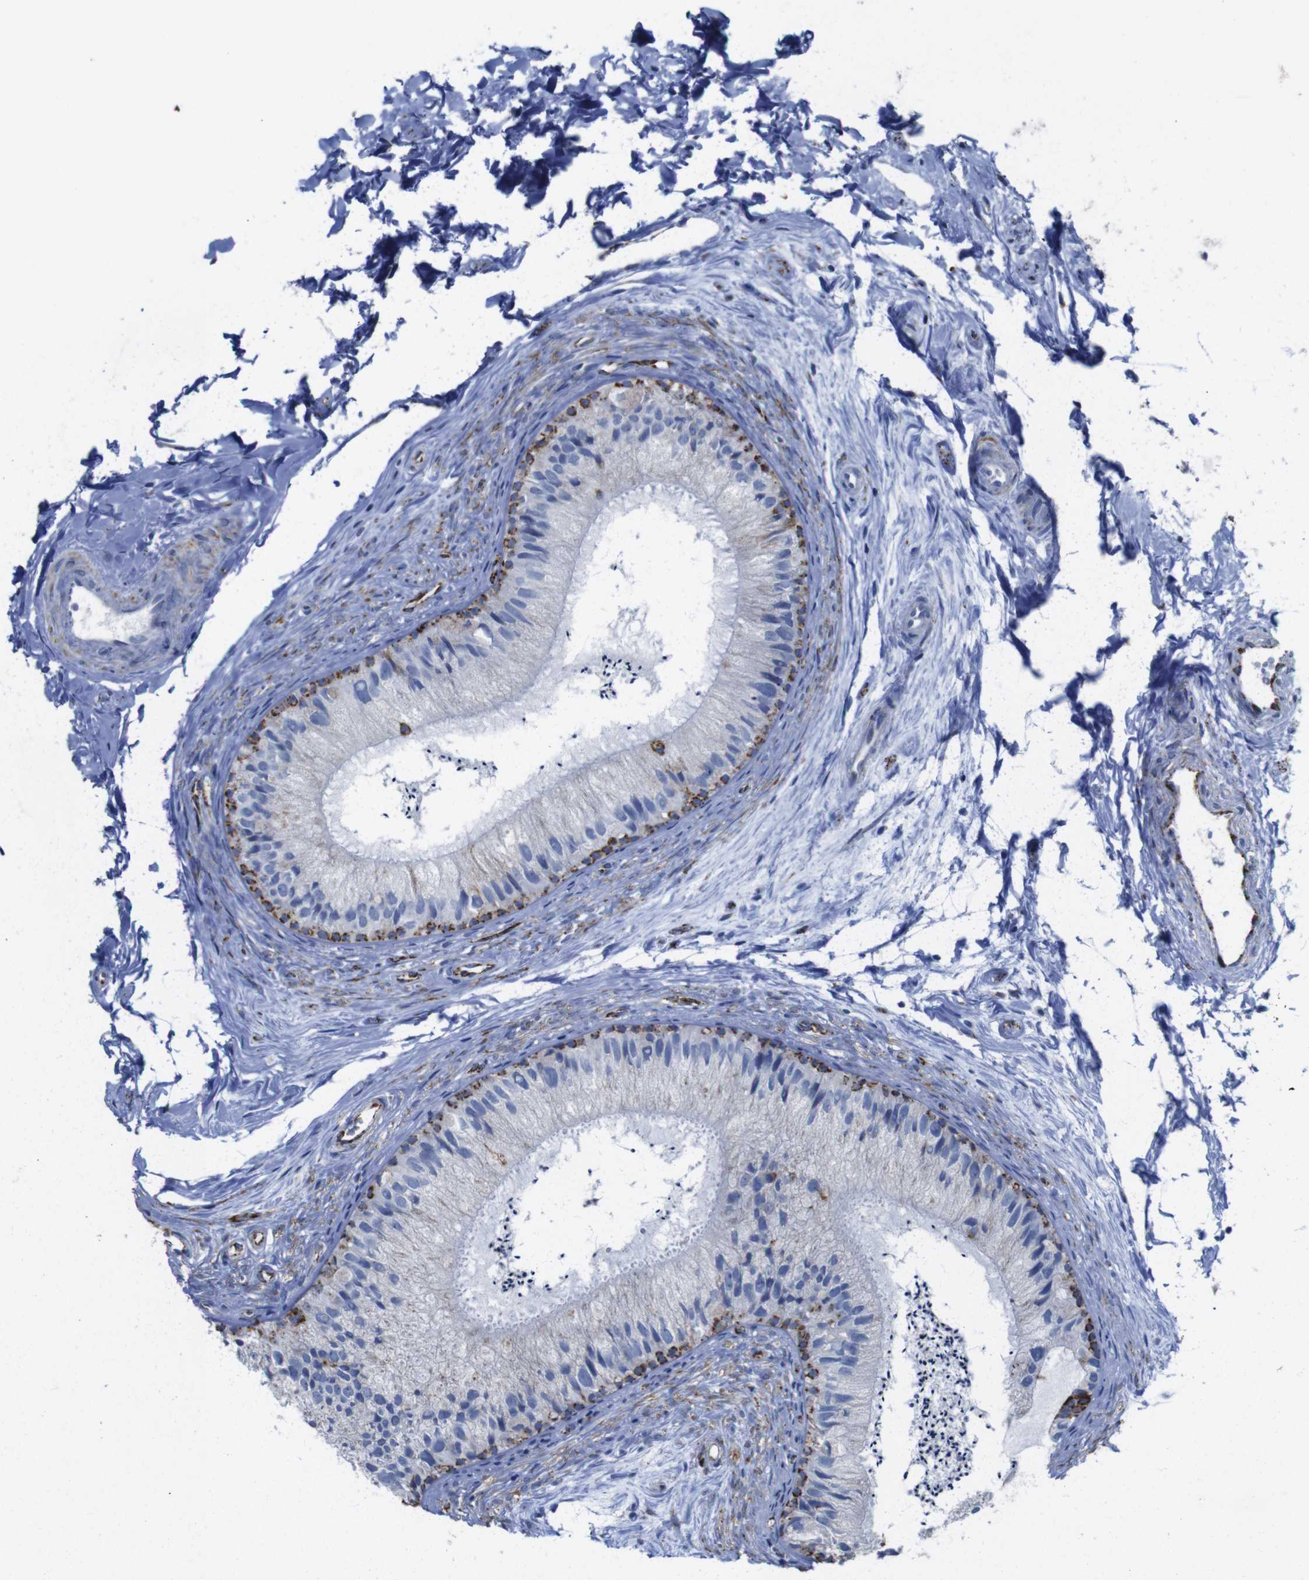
{"staining": {"intensity": "strong", "quantity": "<25%", "location": "cytoplasmic/membranous"}, "tissue": "epididymis", "cell_type": "Glandular cells", "image_type": "normal", "snomed": [{"axis": "morphology", "description": "Normal tissue, NOS"}, {"axis": "topography", "description": "Epididymis"}], "caption": "Protein expression analysis of unremarkable human epididymis reveals strong cytoplasmic/membranous staining in approximately <25% of glandular cells. (brown staining indicates protein expression, while blue staining denotes nuclei).", "gene": "MAOA", "patient": {"sex": "male", "age": 56}}